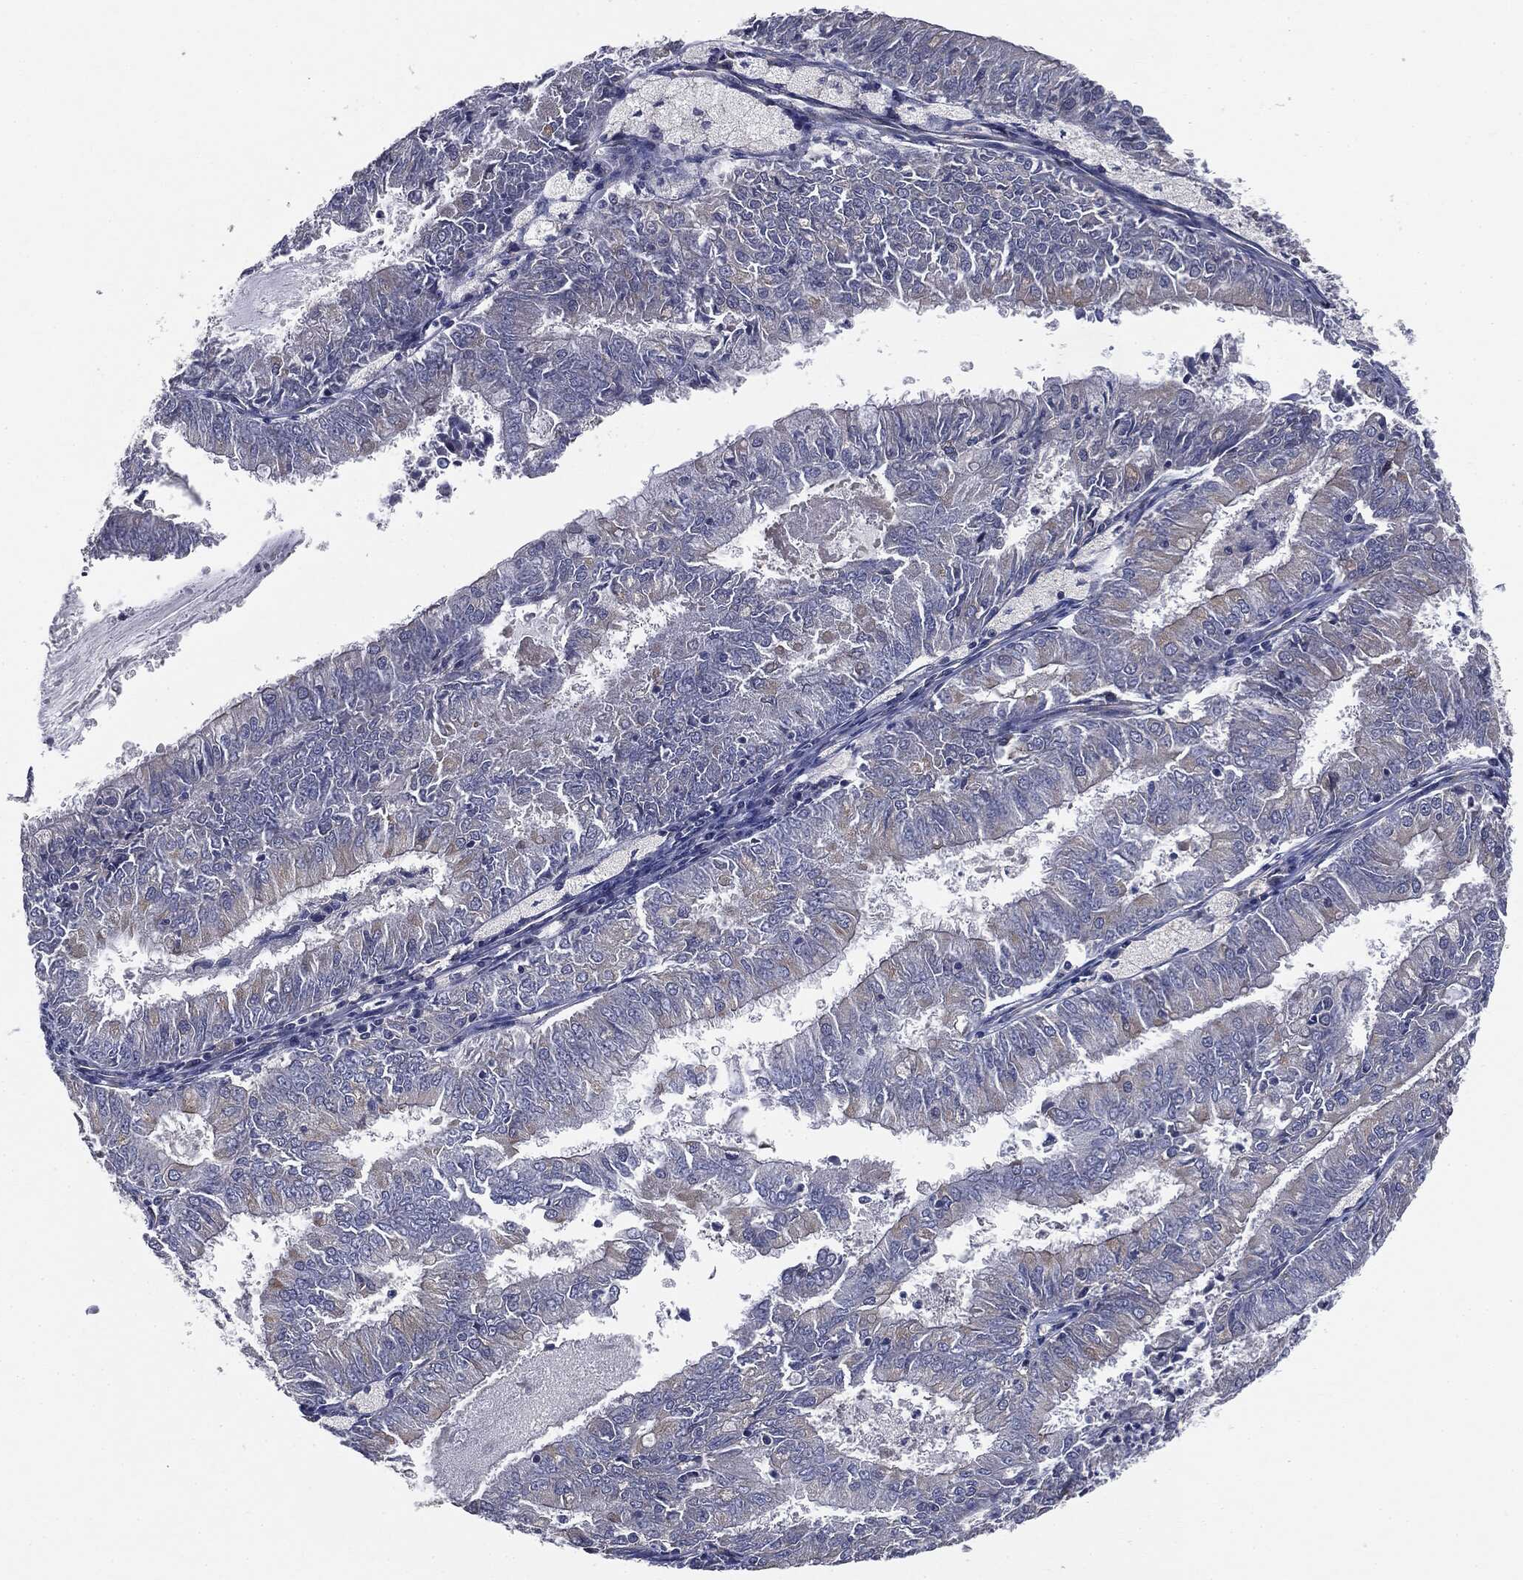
{"staining": {"intensity": "negative", "quantity": "none", "location": "none"}, "tissue": "endometrial cancer", "cell_type": "Tumor cells", "image_type": "cancer", "snomed": [{"axis": "morphology", "description": "Adenocarcinoma, NOS"}, {"axis": "topography", "description": "Endometrium"}], "caption": "Immunohistochemical staining of human endometrial cancer (adenocarcinoma) reveals no significant expression in tumor cells. (Stains: DAB IHC with hematoxylin counter stain, Microscopy: brightfield microscopy at high magnification).", "gene": "EPS15L1", "patient": {"sex": "female", "age": 57}}